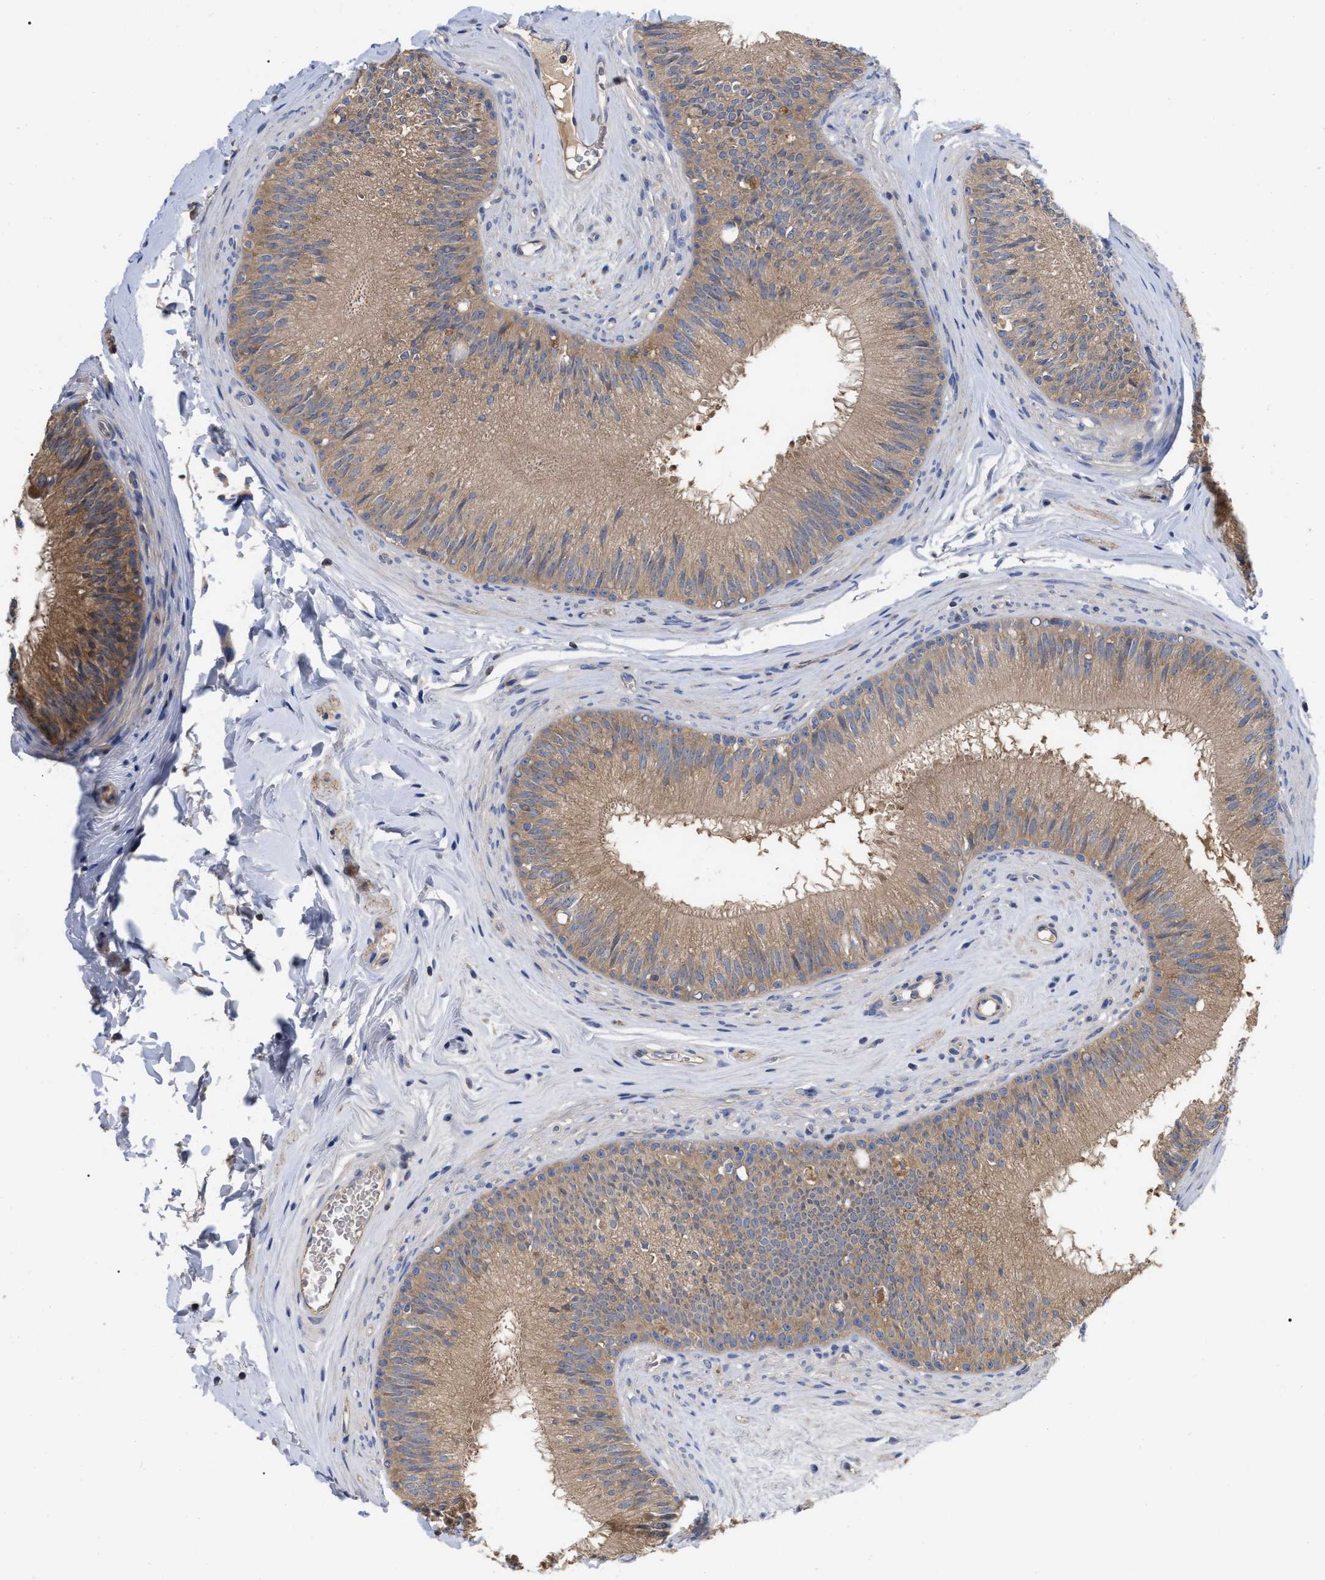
{"staining": {"intensity": "moderate", "quantity": ">75%", "location": "cytoplasmic/membranous"}, "tissue": "epididymis", "cell_type": "Glandular cells", "image_type": "normal", "snomed": [{"axis": "morphology", "description": "Normal tissue, NOS"}, {"axis": "topography", "description": "Testis"}, {"axis": "topography", "description": "Epididymis"}], "caption": "This histopathology image displays immunohistochemistry (IHC) staining of benign human epididymis, with medium moderate cytoplasmic/membranous positivity in approximately >75% of glandular cells.", "gene": "RAP1GDS1", "patient": {"sex": "male", "age": 36}}